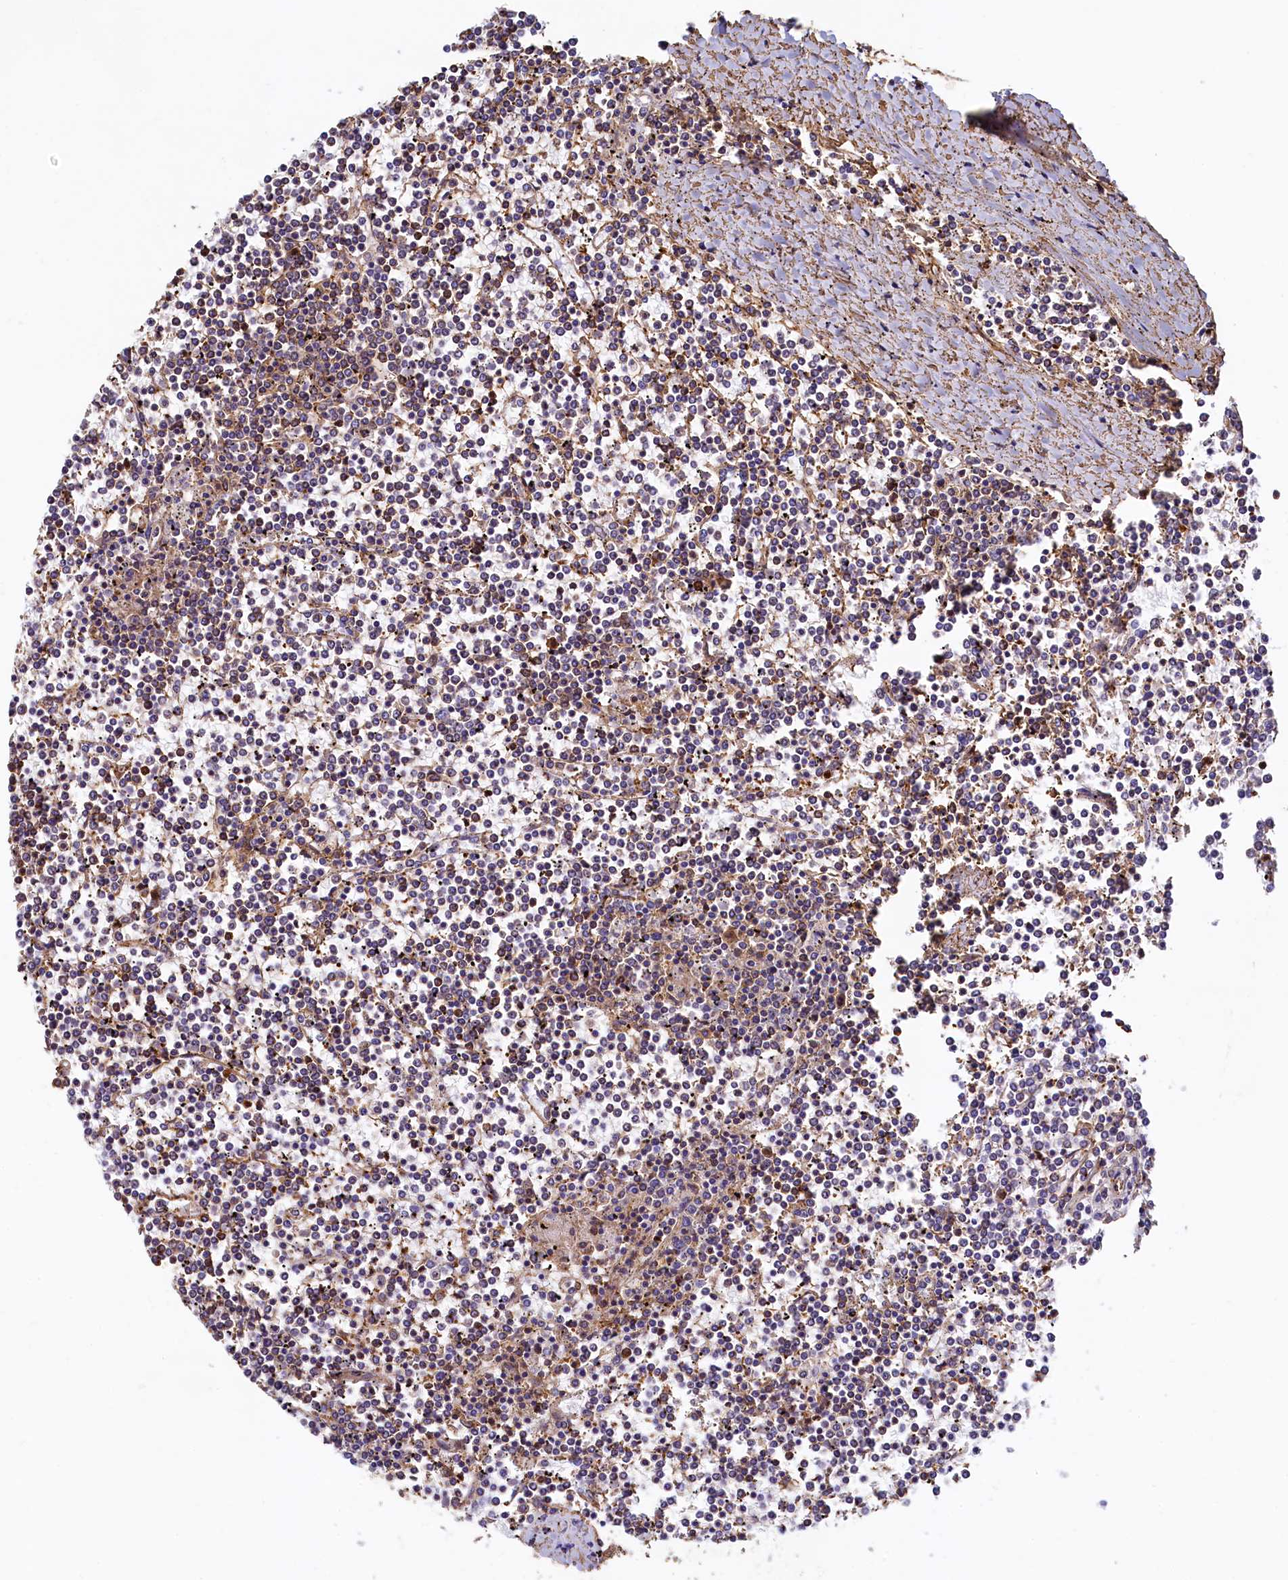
{"staining": {"intensity": "moderate", "quantity": "25%-75%", "location": "cytoplasmic/membranous"}, "tissue": "lymphoma", "cell_type": "Tumor cells", "image_type": "cancer", "snomed": [{"axis": "morphology", "description": "Malignant lymphoma, non-Hodgkin's type, Low grade"}, {"axis": "topography", "description": "Spleen"}], "caption": "This photomicrograph exhibits malignant lymphoma, non-Hodgkin's type (low-grade) stained with IHC to label a protein in brown. The cytoplasmic/membranous of tumor cells show moderate positivity for the protein. Nuclei are counter-stained blue.", "gene": "THBS1", "patient": {"sex": "female", "age": 19}}